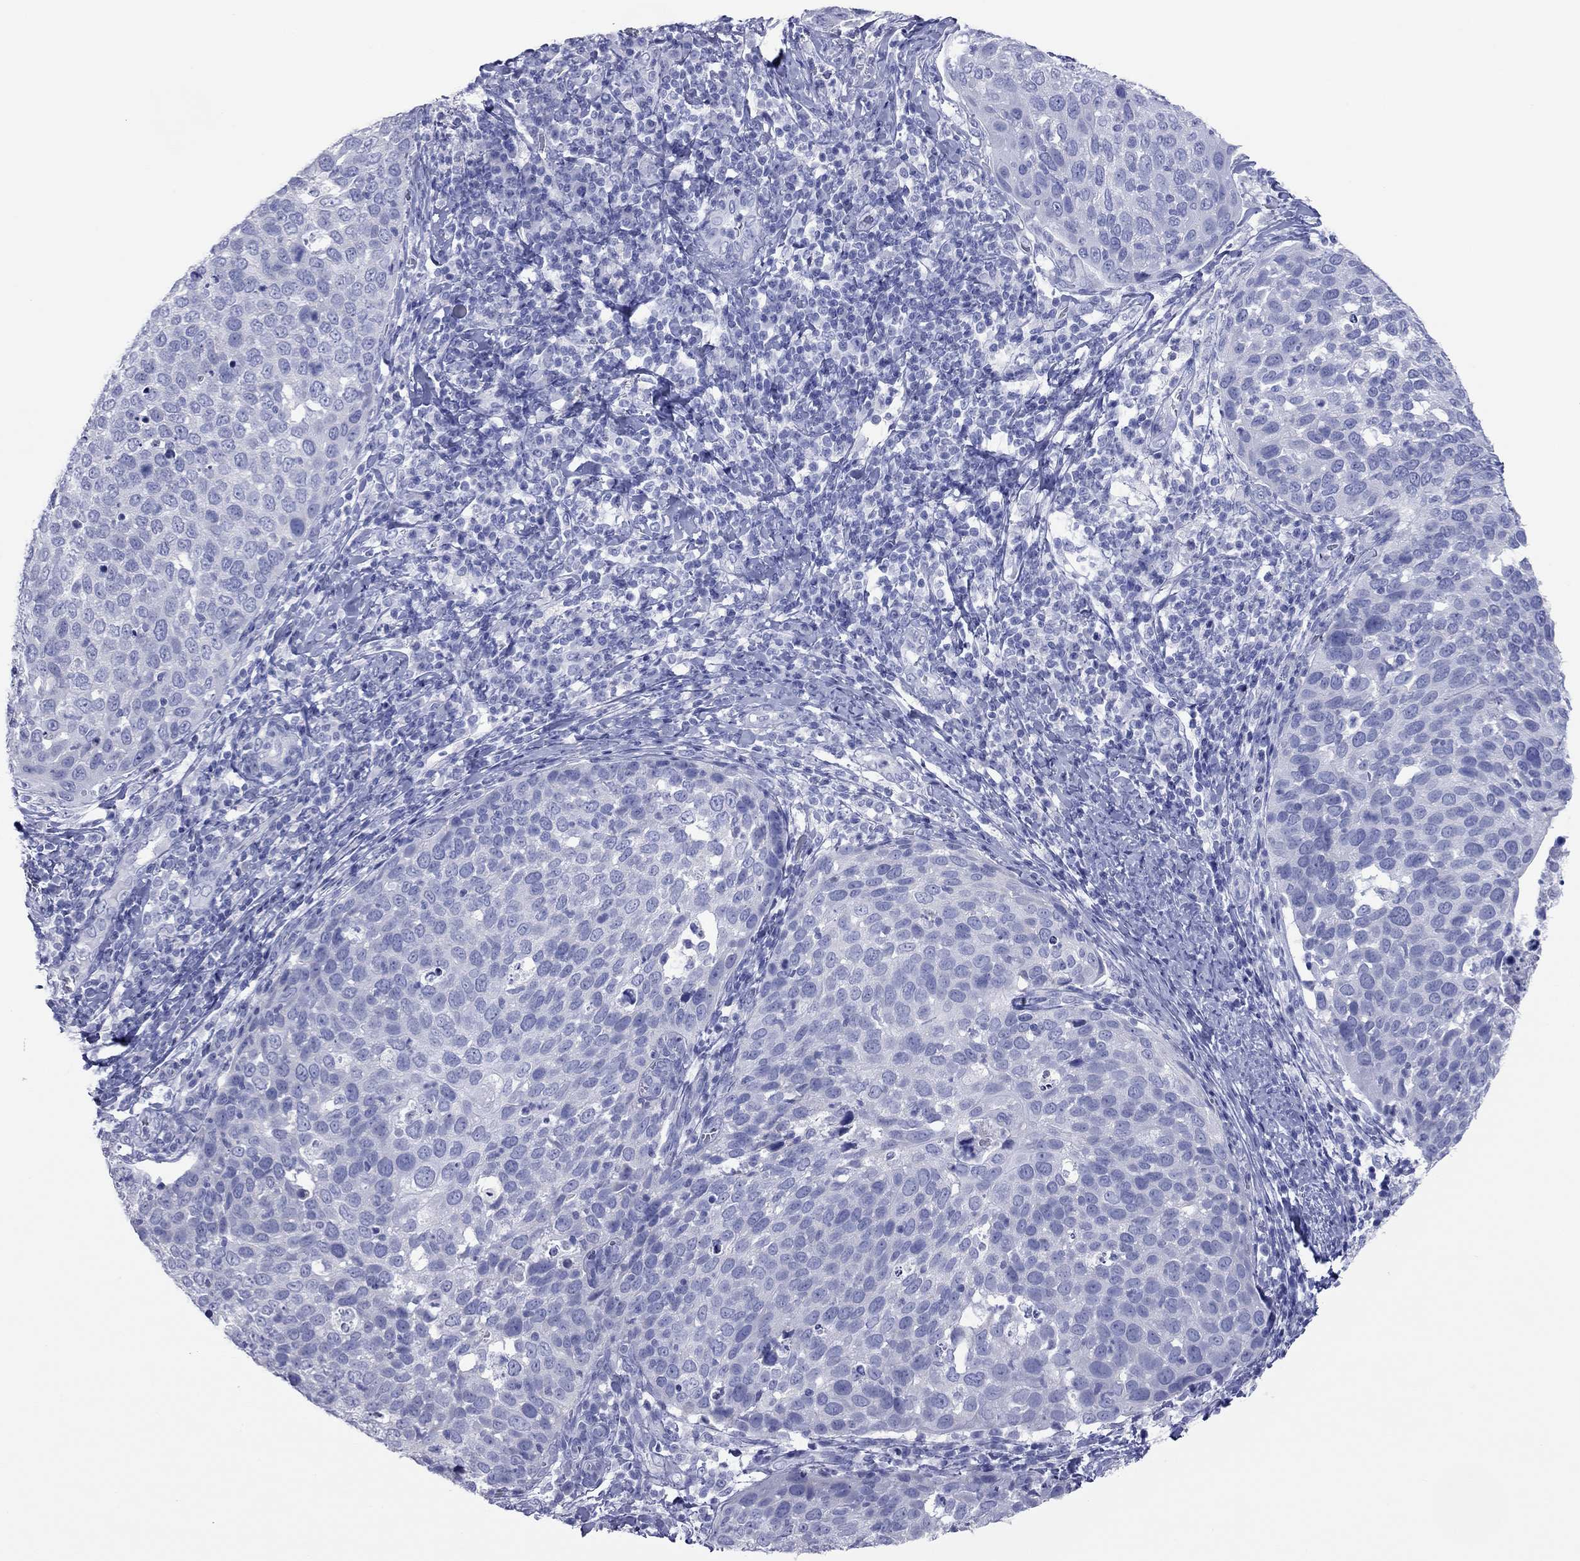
{"staining": {"intensity": "negative", "quantity": "none", "location": "none"}, "tissue": "cervical cancer", "cell_type": "Tumor cells", "image_type": "cancer", "snomed": [{"axis": "morphology", "description": "Squamous cell carcinoma, NOS"}, {"axis": "topography", "description": "Cervix"}], "caption": "Squamous cell carcinoma (cervical) was stained to show a protein in brown. There is no significant positivity in tumor cells.", "gene": "VSIG10", "patient": {"sex": "female", "age": 54}}